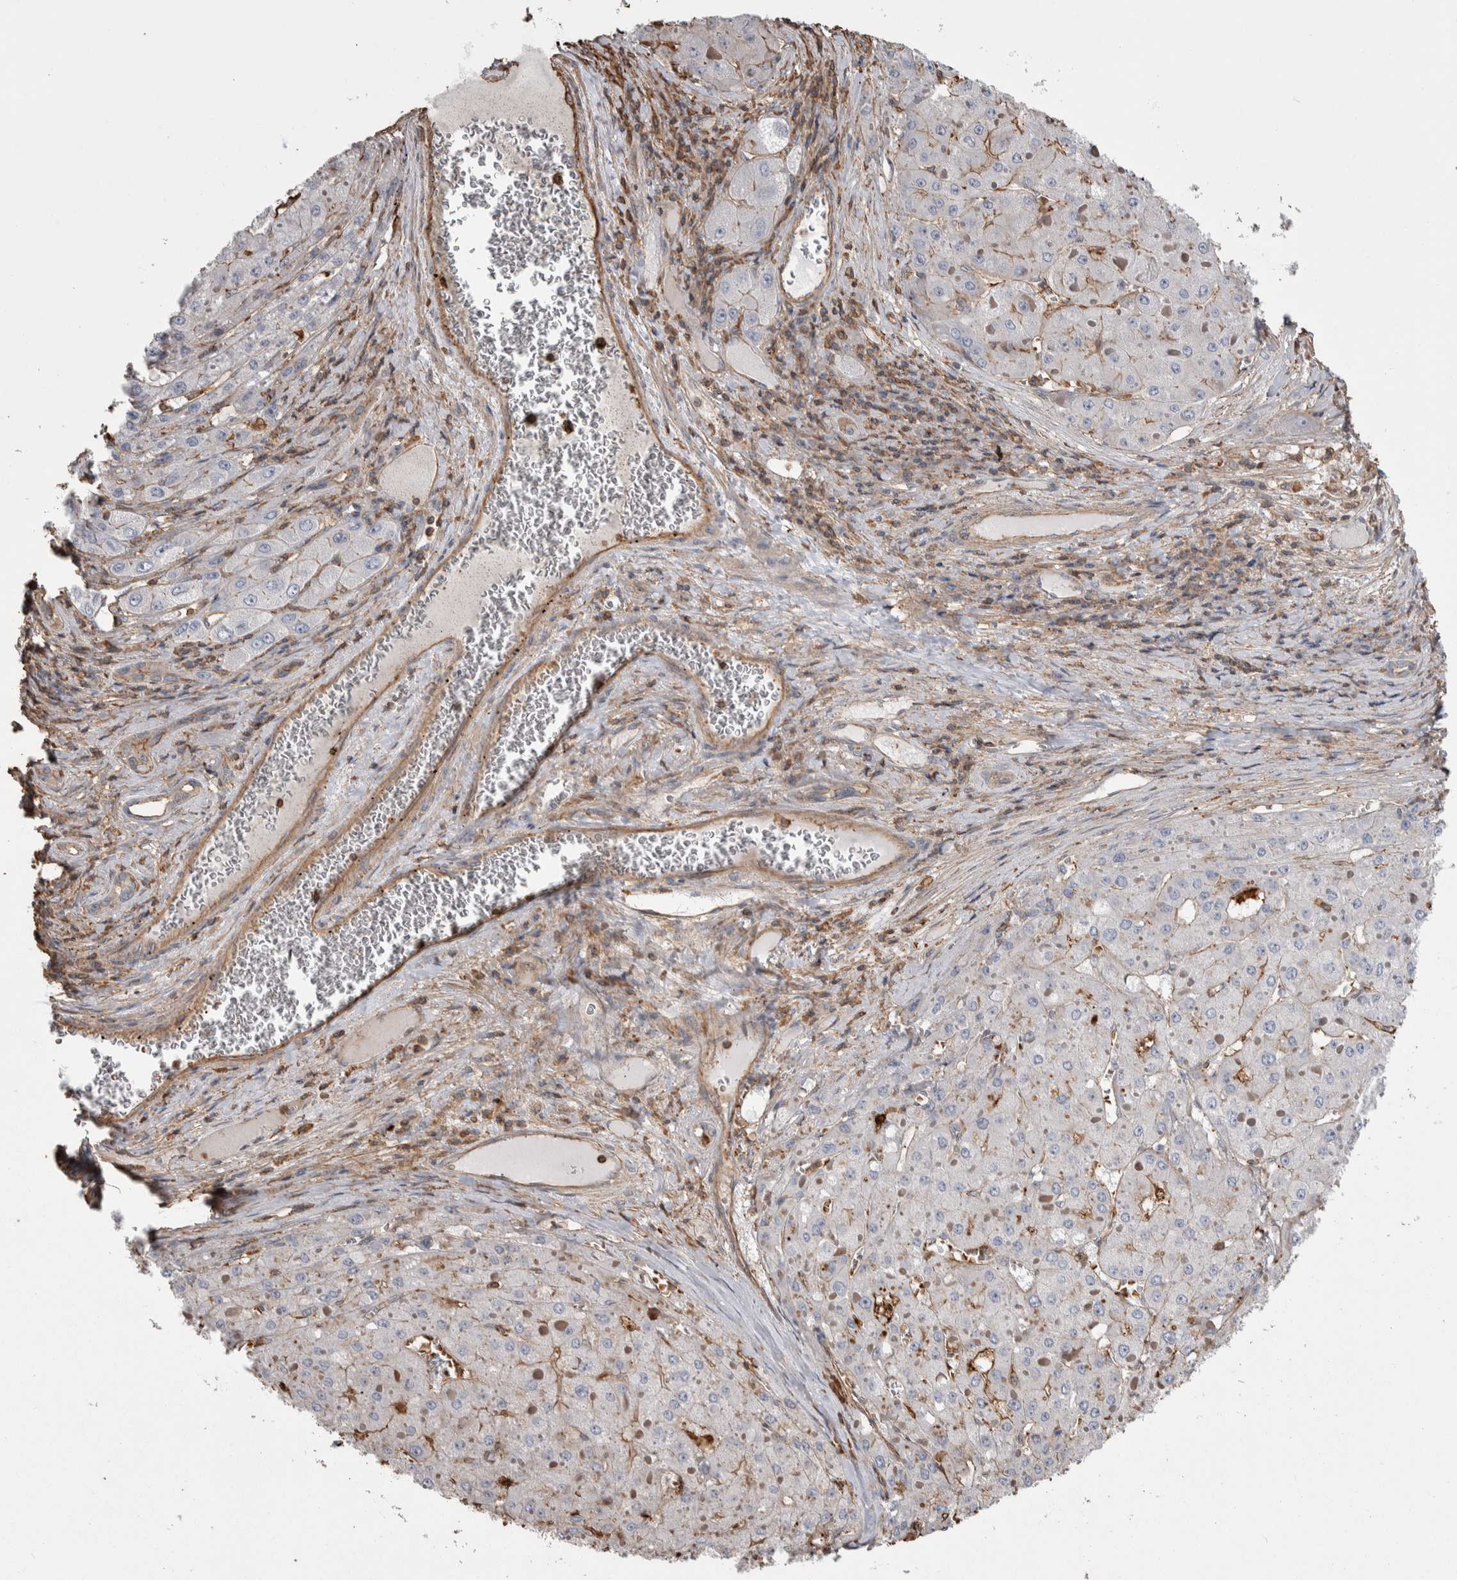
{"staining": {"intensity": "moderate", "quantity": "<25%", "location": "cytoplasmic/membranous"}, "tissue": "liver cancer", "cell_type": "Tumor cells", "image_type": "cancer", "snomed": [{"axis": "morphology", "description": "Carcinoma, Hepatocellular, NOS"}, {"axis": "topography", "description": "Liver"}], "caption": "This micrograph reveals liver cancer (hepatocellular carcinoma) stained with immunohistochemistry to label a protein in brown. The cytoplasmic/membranous of tumor cells show moderate positivity for the protein. Nuclei are counter-stained blue.", "gene": "ENPP2", "patient": {"sex": "female", "age": 73}}